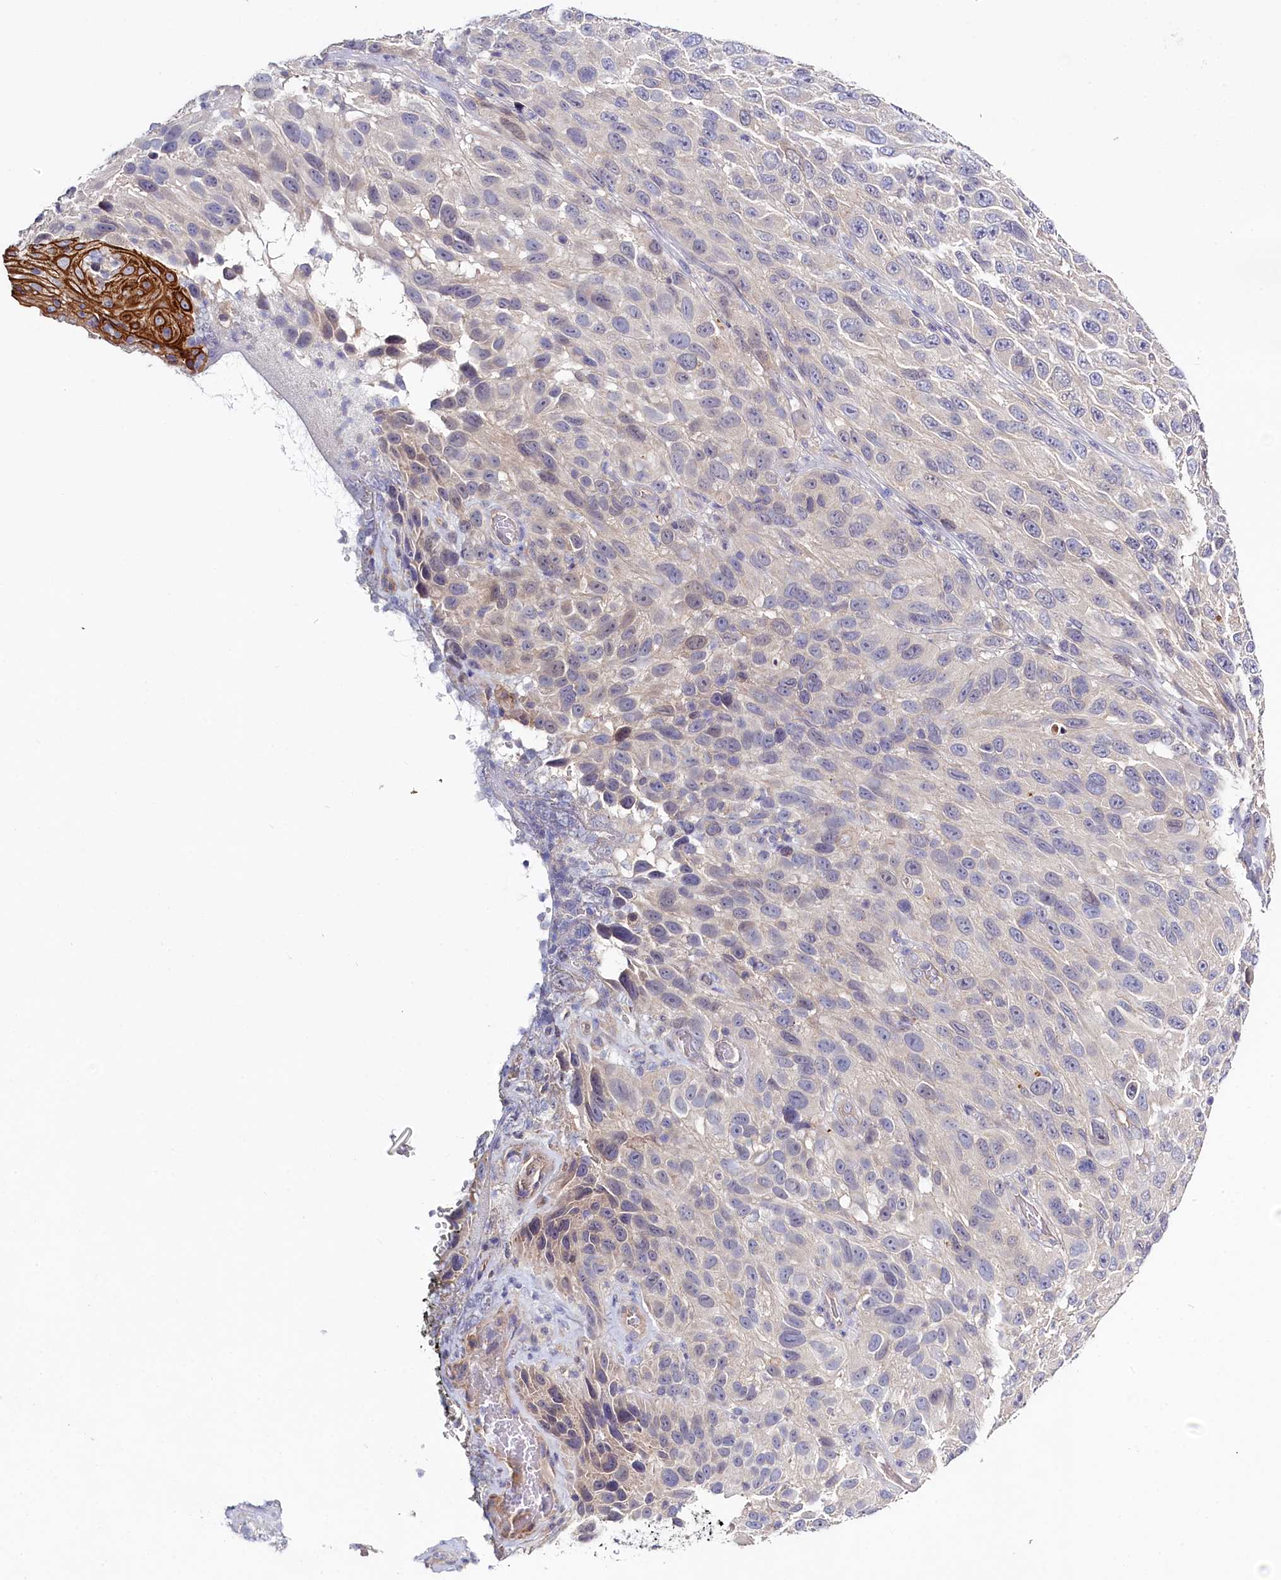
{"staining": {"intensity": "negative", "quantity": "none", "location": "none"}, "tissue": "melanoma", "cell_type": "Tumor cells", "image_type": "cancer", "snomed": [{"axis": "morphology", "description": "Malignant melanoma, NOS"}, {"axis": "topography", "description": "Skin"}], "caption": "Immunohistochemistry (IHC) image of human melanoma stained for a protein (brown), which exhibits no expression in tumor cells.", "gene": "PDE6D", "patient": {"sex": "female", "age": 96}}